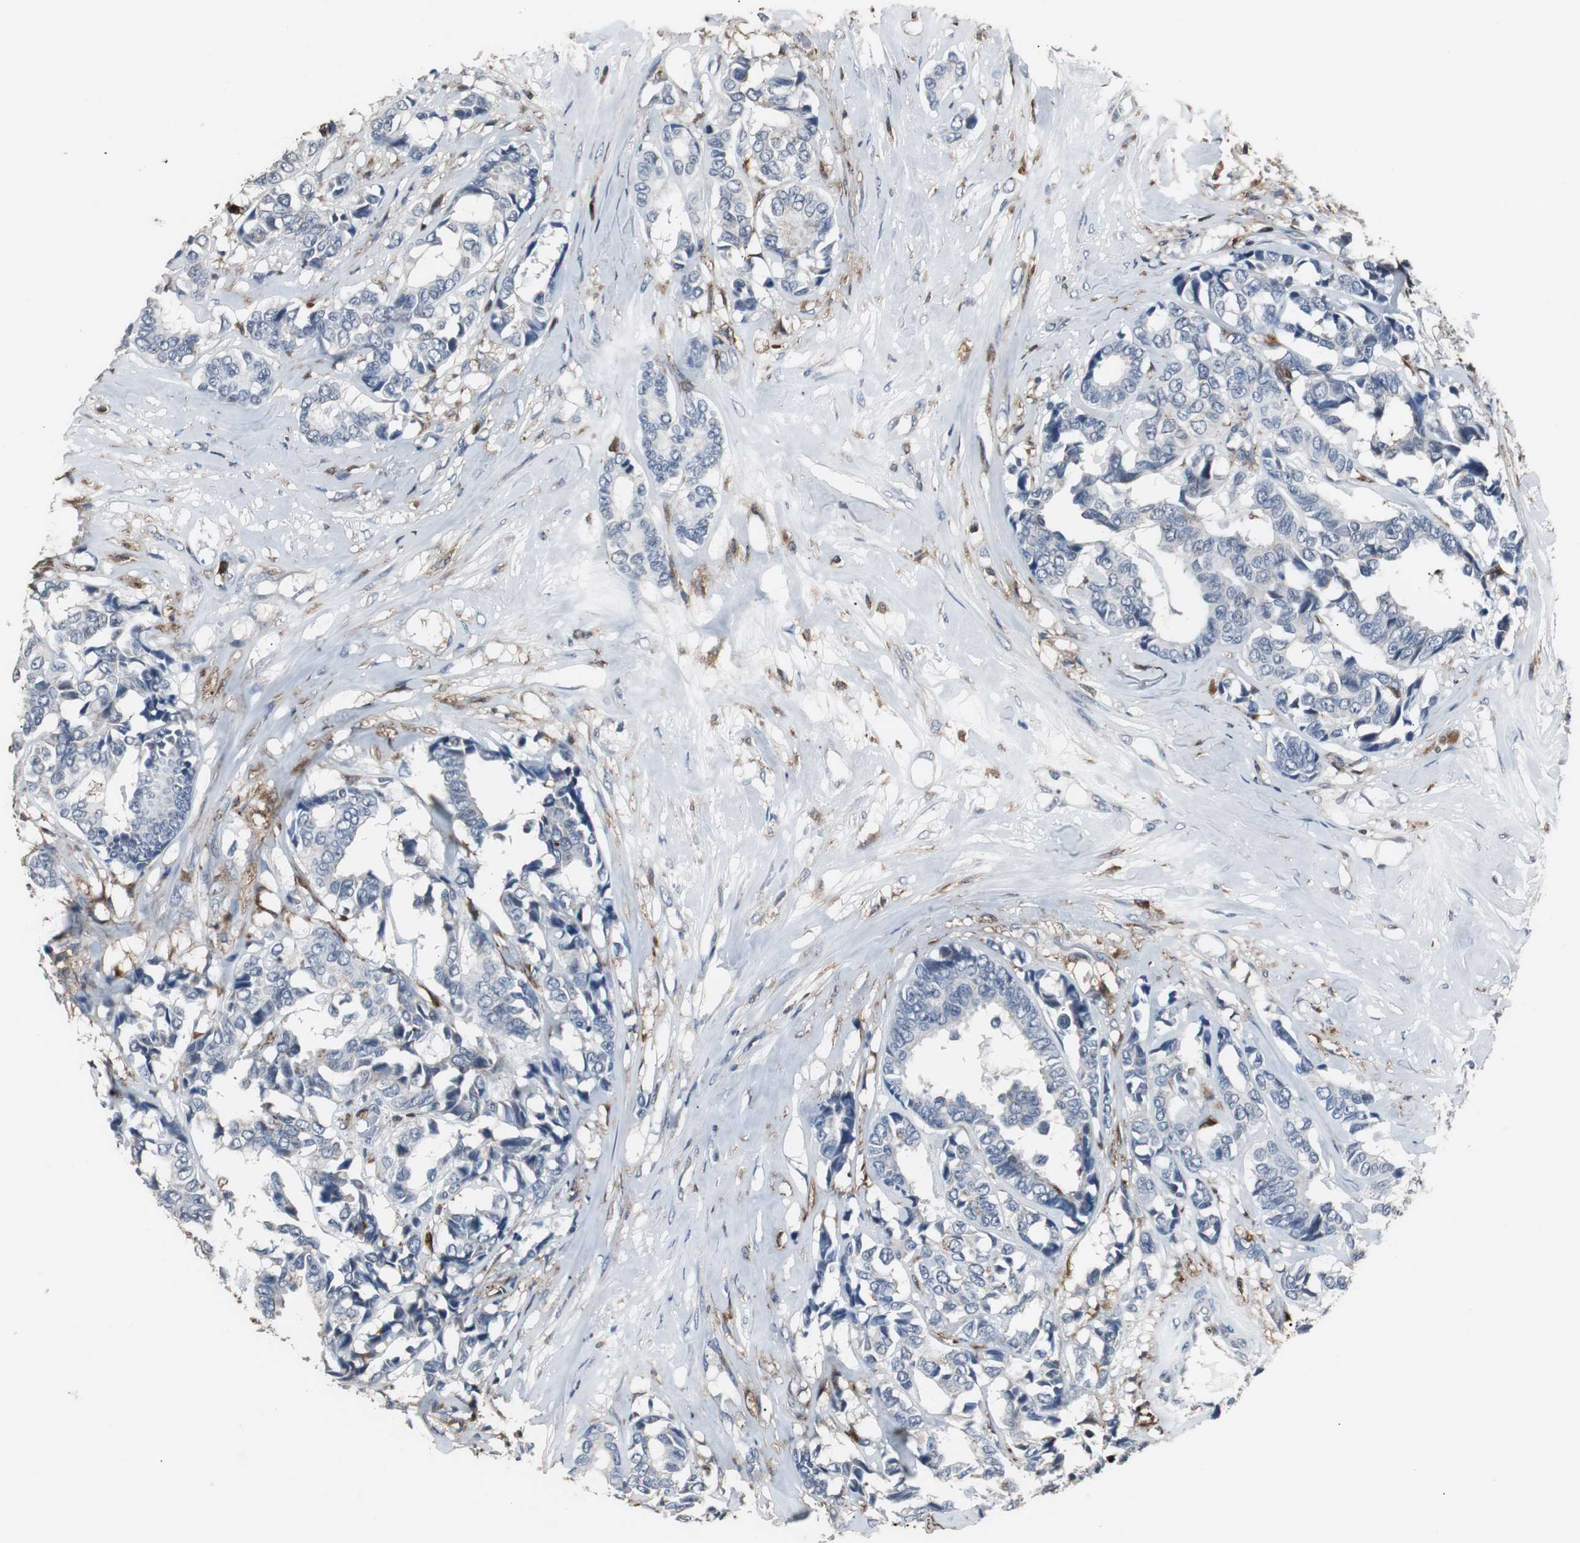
{"staining": {"intensity": "negative", "quantity": "none", "location": "none"}, "tissue": "breast cancer", "cell_type": "Tumor cells", "image_type": "cancer", "snomed": [{"axis": "morphology", "description": "Duct carcinoma"}, {"axis": "topography", "description": "Breast"}], "caption": "Photomicrograph shows no significant protein positivity in tumor cells of intraductal carcinoma (breast).", "gene": "NCF2", "patient": {"sex": "female", "age": 87}}